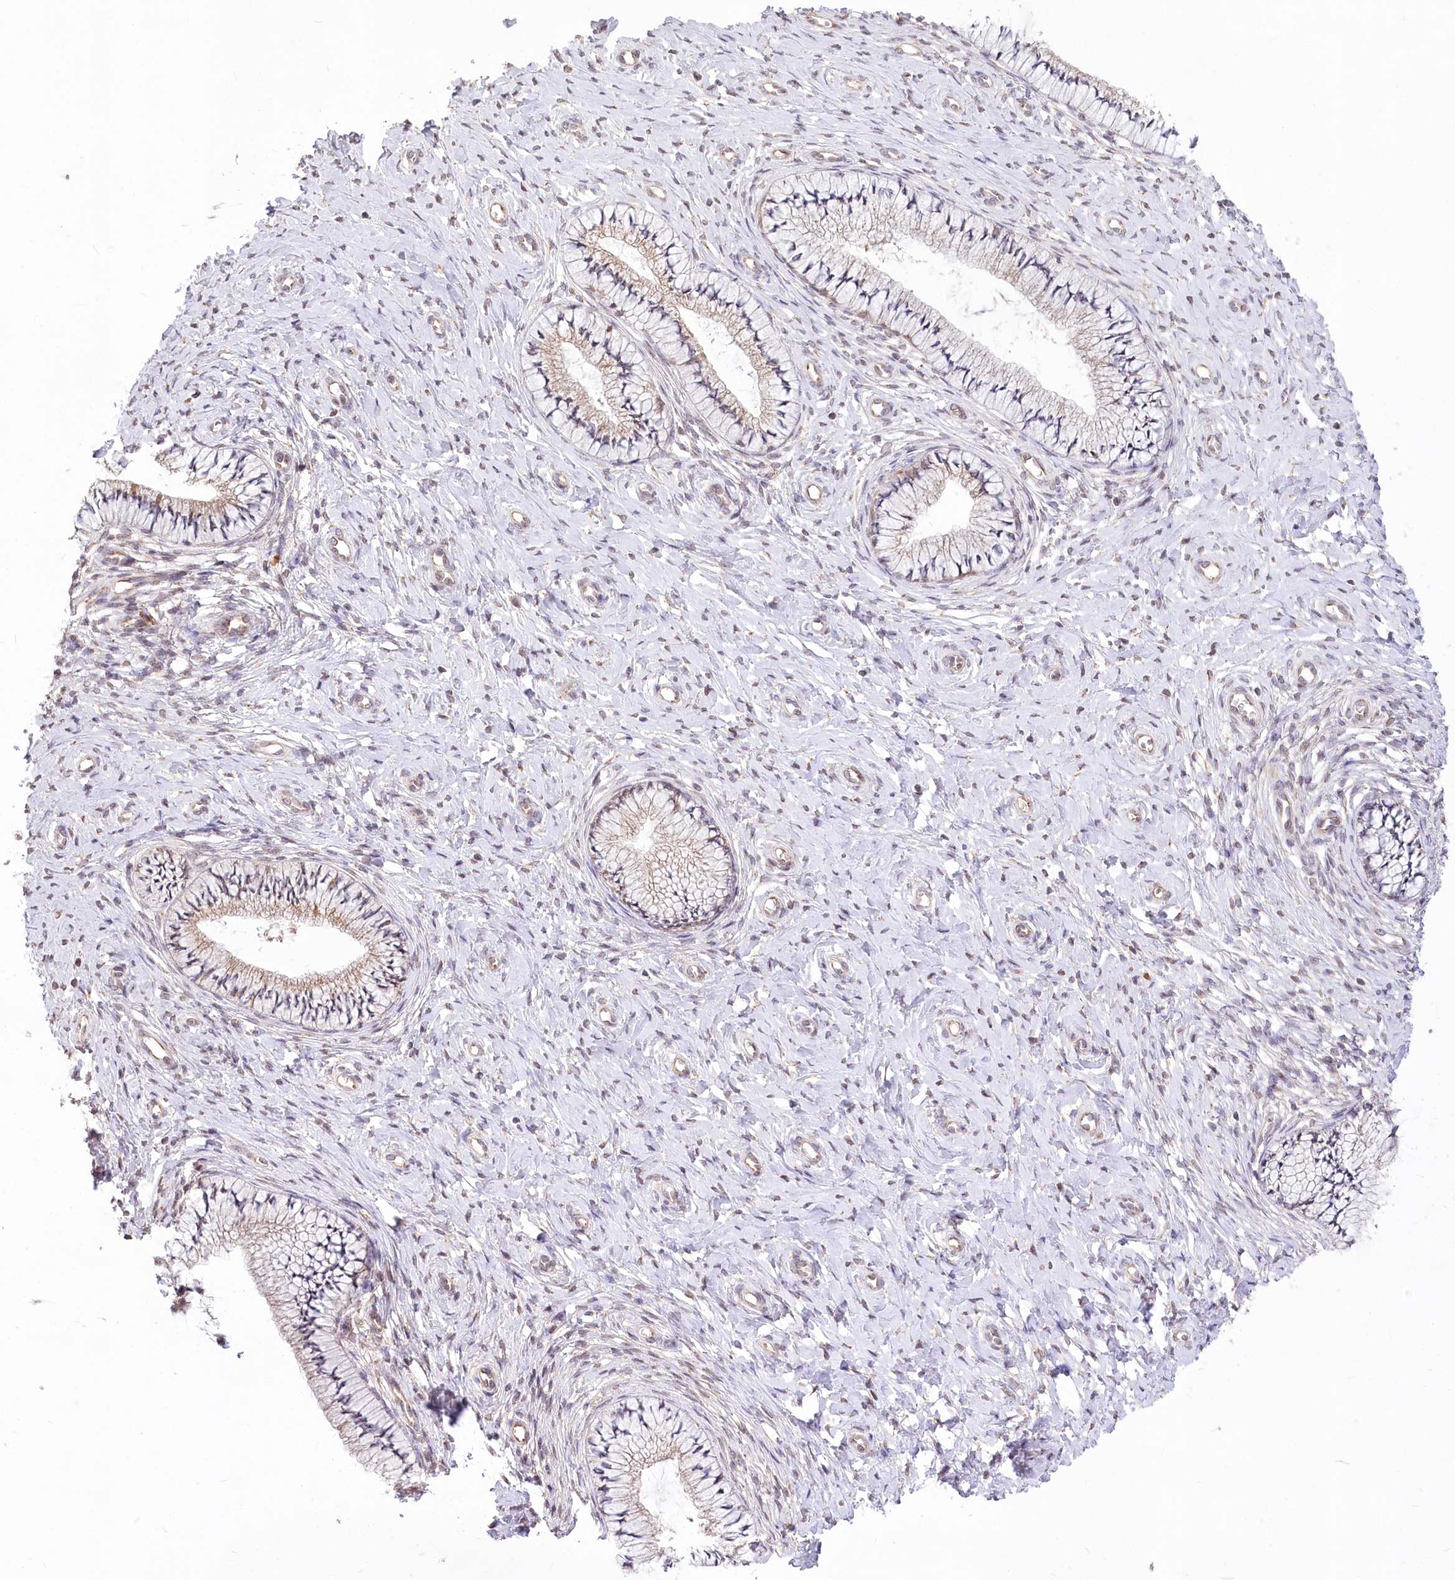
{"staining": {"intensity": "weak", "quantity": "25%-75%", "location": "cytoplasmic/membranous"}, "tissue": "cervix", "cell_type": "Glandular cells", "image_type": "normal", "snomed": [{"axis": "morphology", "description": "Normal tissue, NOS"}, {"axis": "topography", "description": "Cervix"}], "caption": "The histopathology image exhibits a brown stain indicating the presence of a protein in the cytoplasmic/membranous of glandular cells in cervix.", "gene": "STT3B", "patient": {"sex": "female", "age": 36}}